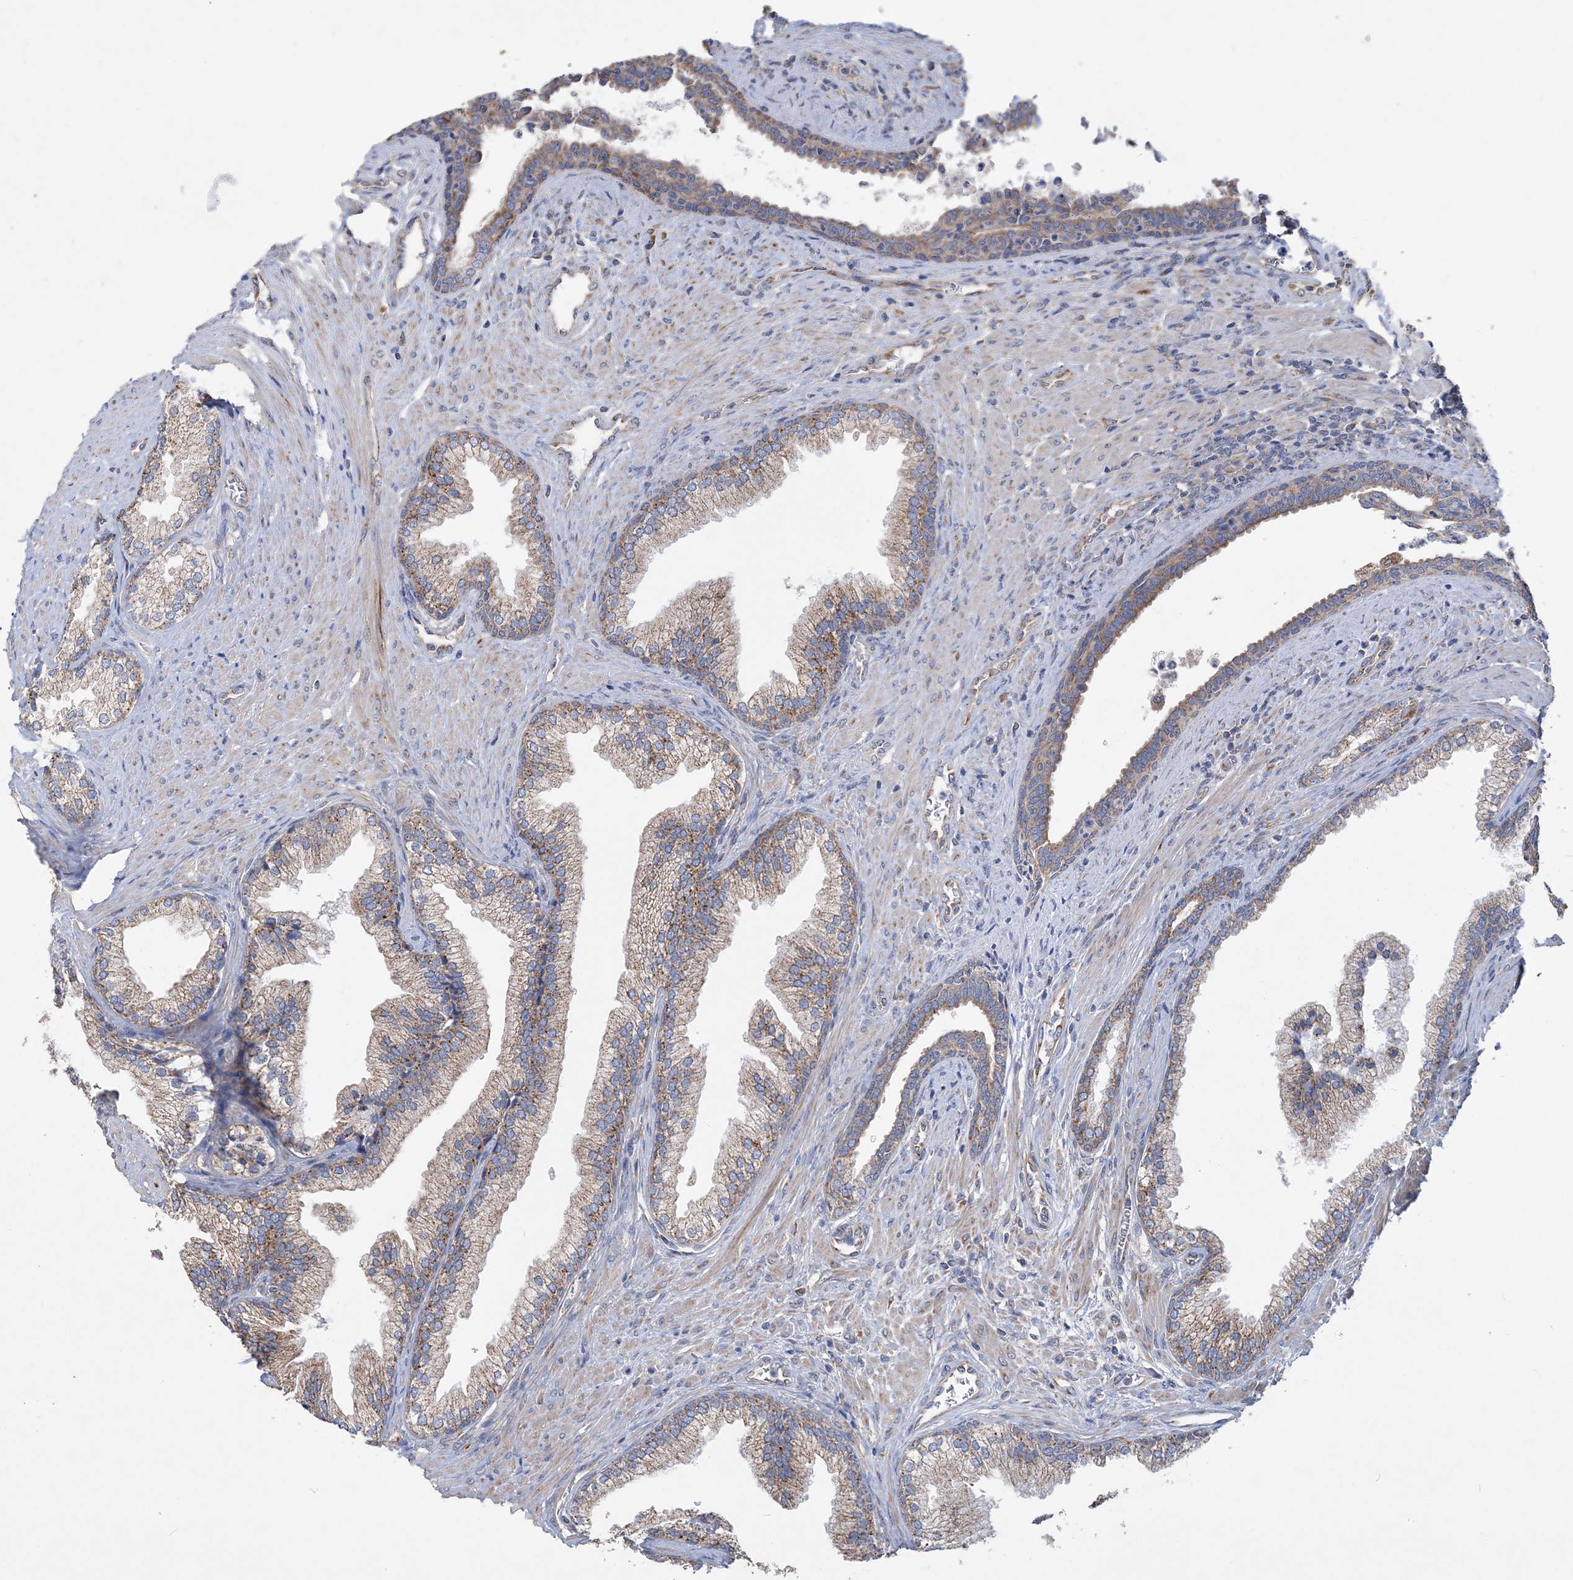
{"staining": {"intensity": "moderate", "quantity": "25%-75%", "location": "cytoplasmic/membranous"}, "tissue": "prostate", "cell_type": "Glandular cells", "image_type": "normal", "snomed": [{"axis": "morphology", "description": "Normal tissue, NOS"}, {"axis": "topography", "description": "Prostate"}], "caption": "DAB (3,3'-diaminobenzidine) immunohistochemical staining of unremarkable human prostate displays moderate cytoplasmic/membranous protein positivity in approximately 25%-75% of glandular cells.", "gene": "FEZ2", "patient": {"sex": "male", "age": 76}}